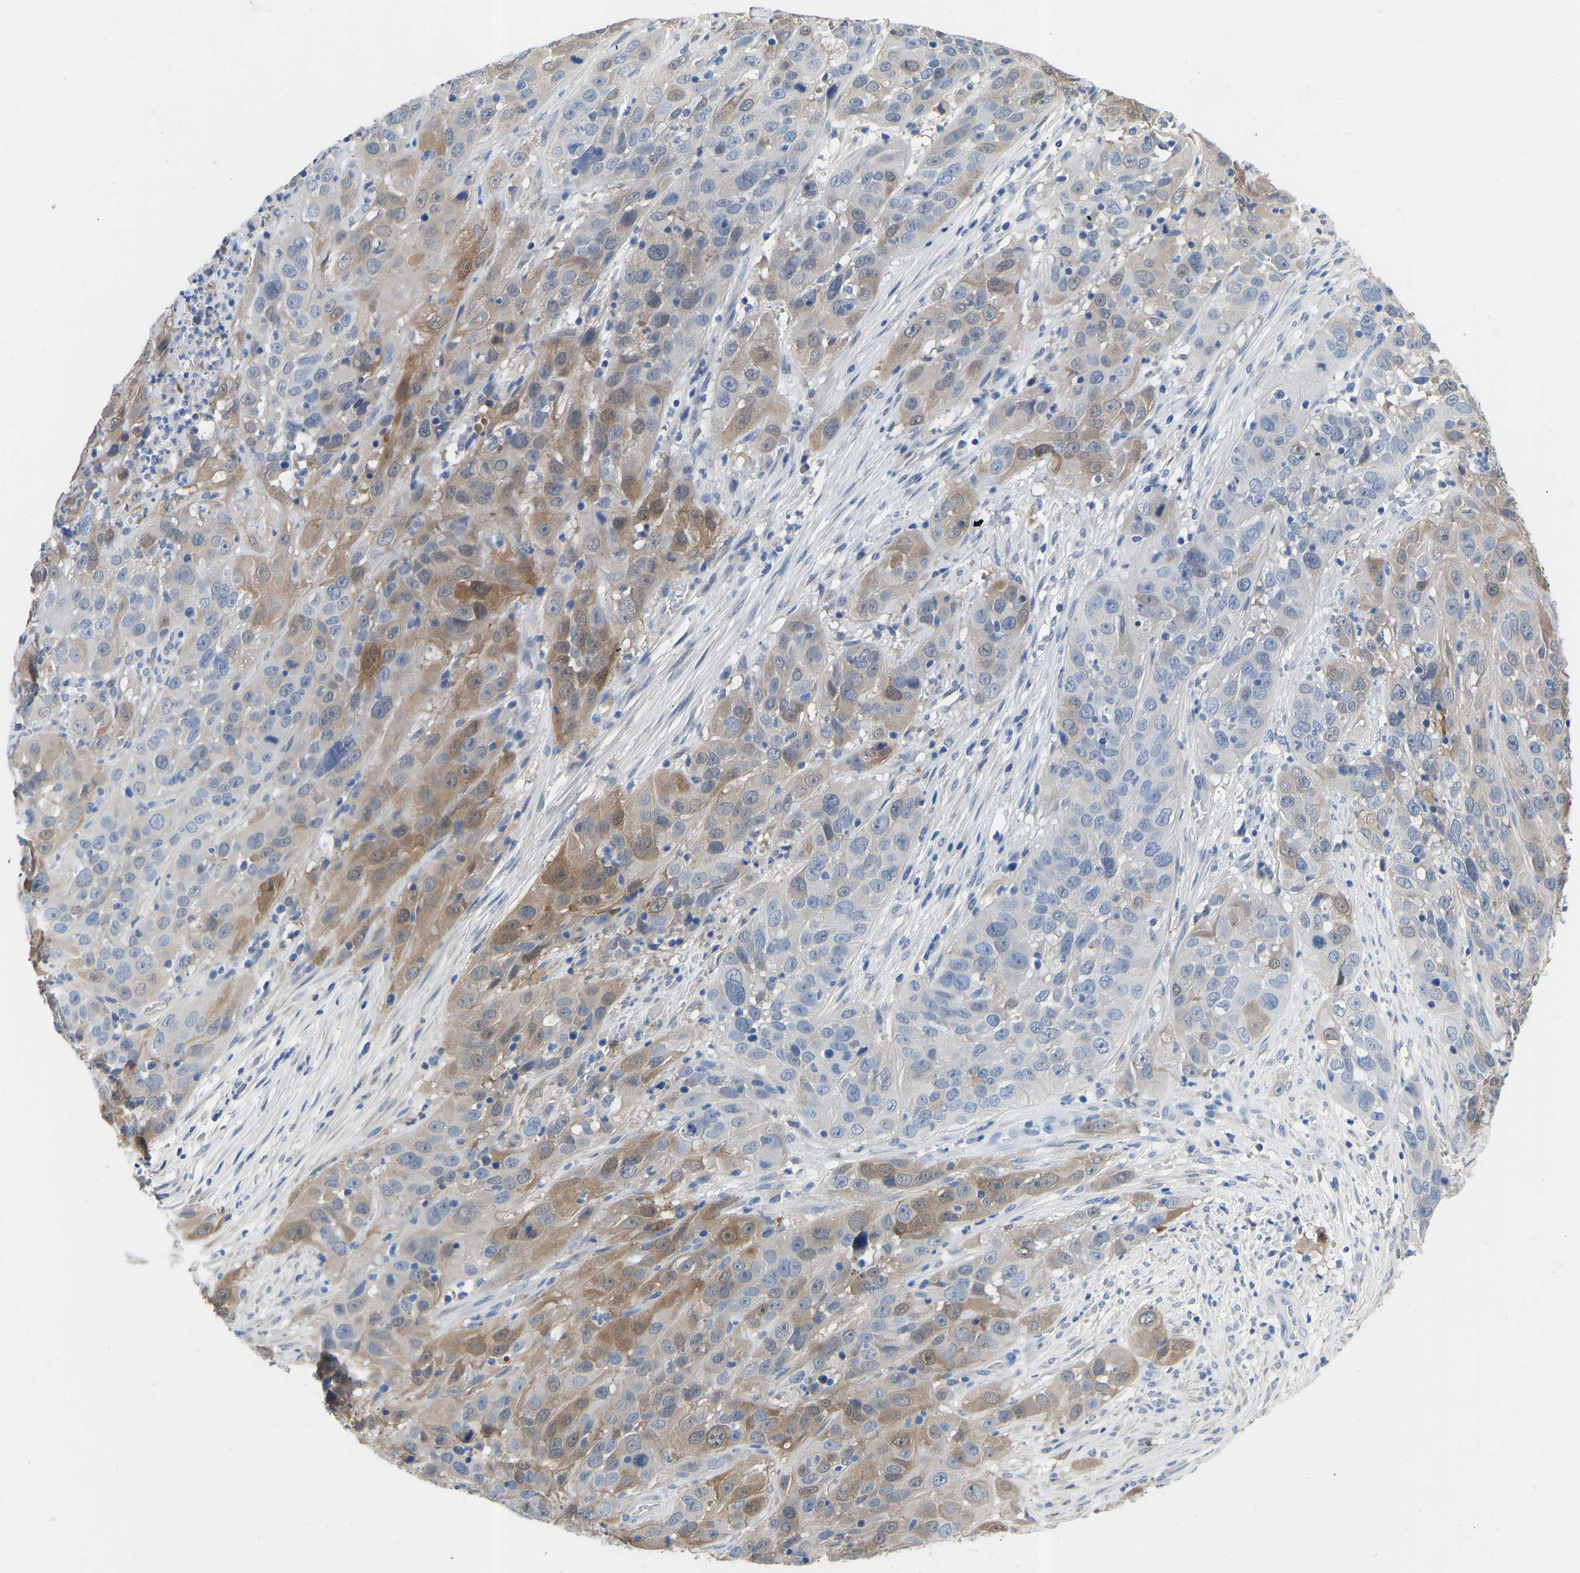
{"staining": {"intensity": "moderate", "quantity": "<25%", "location": "cytoplasmic/membranous"}, "tissue": "cervical cancer", "cell_type": "Tumor cells", "image_type": "cancer", "snomed": [{"axis": "morphology", "description": "Squamous cell carcinoma, NOS"}, {"axis": "topography", "description": "Cervix"}], "caption": "Protein analysis of squamous cell carcinoma (cervical) tissue exhibits moderate cytoplasmic/membranous expression in approximately <25% of tumor cells.", "gene": "RBP1", "patient": {"sex": "female", "age": 32}}